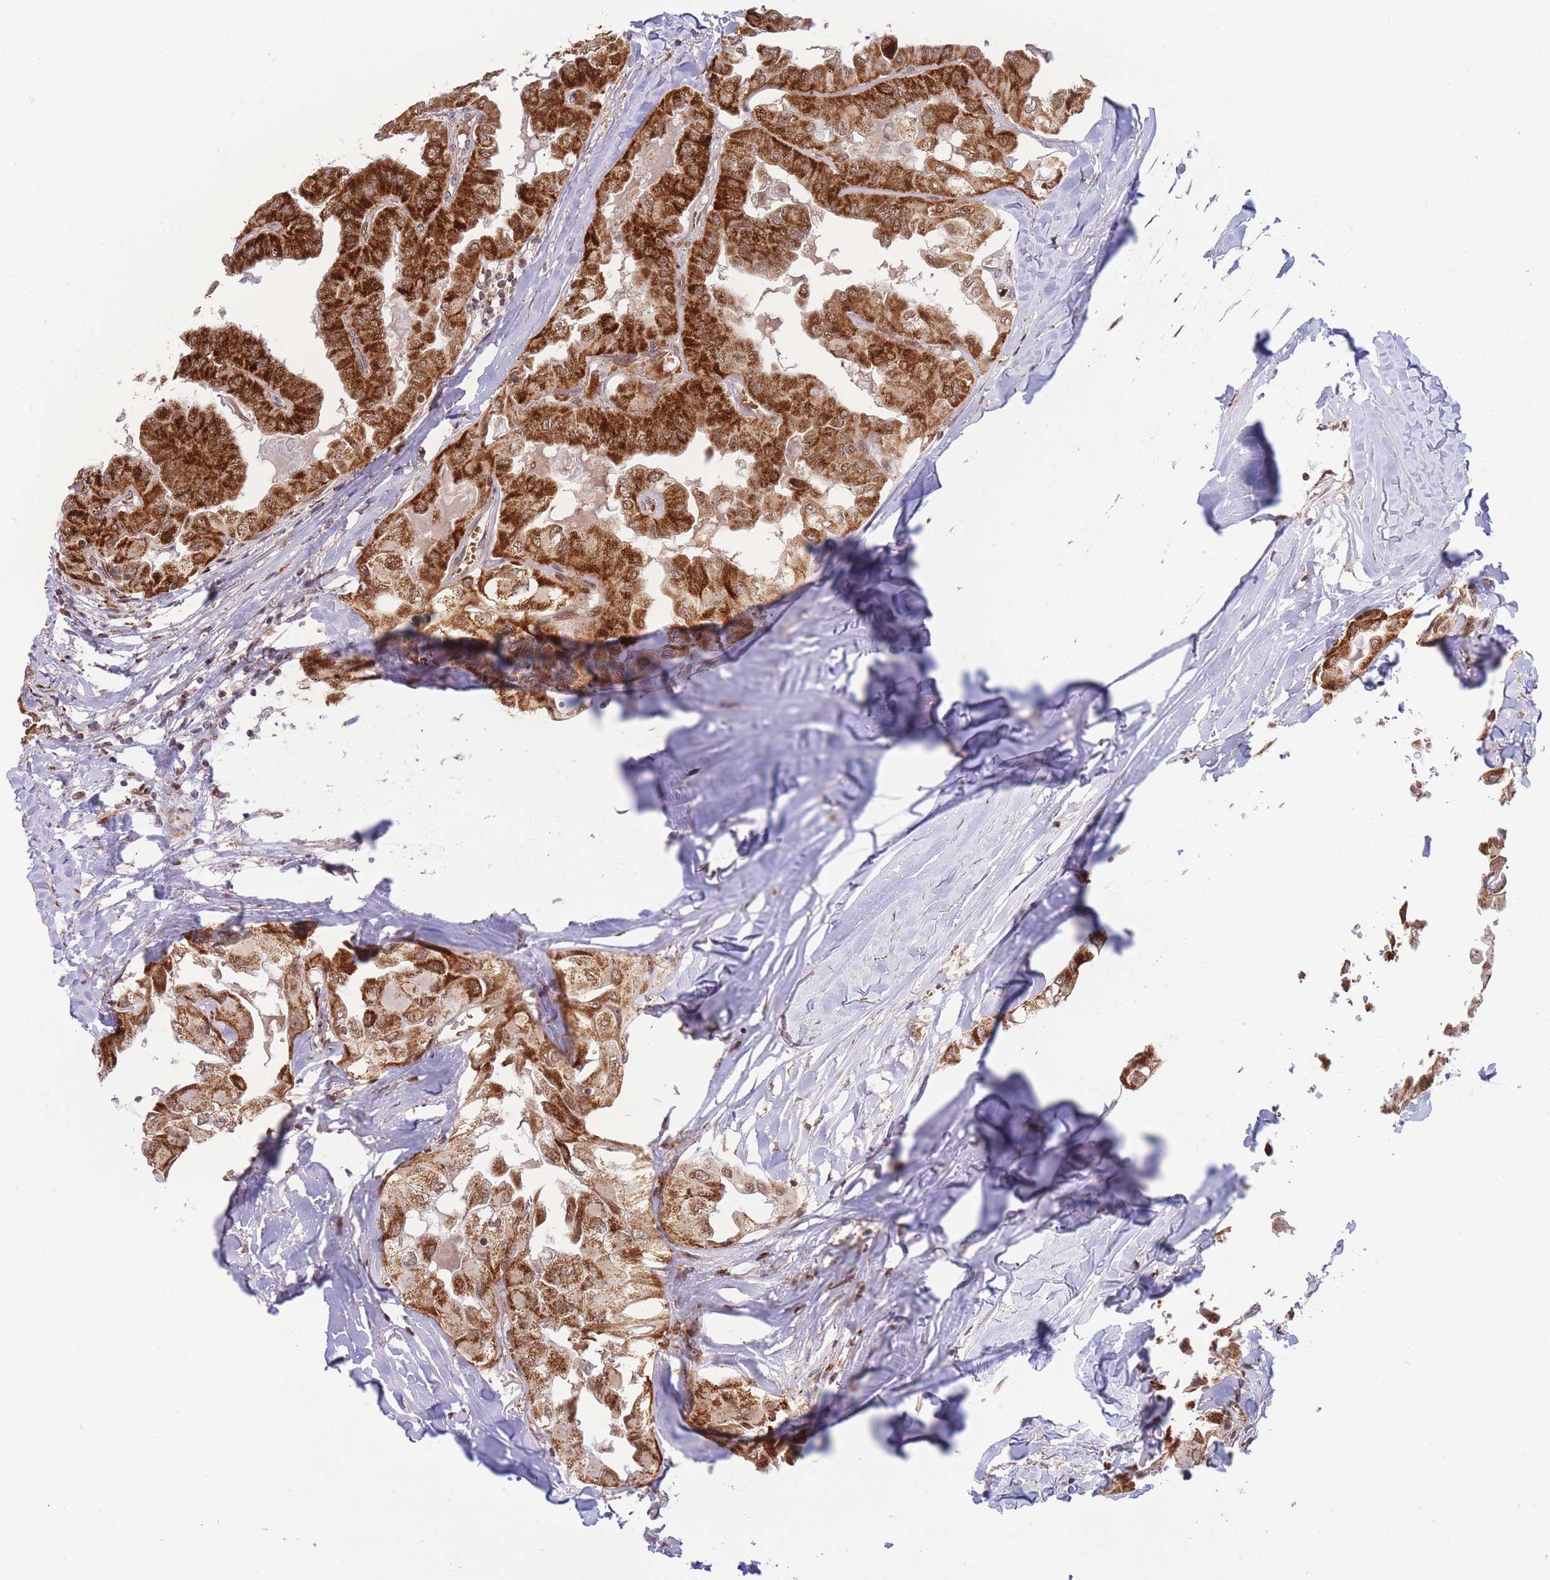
{"staining": {"intensity": "strong", "quantity": ">75%", "location": "cytoplasmic/membranous,nuclear"}, "tissue": "thyroid cancer", "cell_type": "Tumor cells", "image_type": "cancer", "snomed": [{"axis": "morphology", "description": "Normal tissue, NOS"}, {"axis": "morphology", "description": "Papillary adenocarcinoma, NOS"}, {"axis": "topography", "description": "Thyroid gland"}], "caption": "Thyroid cancer (papillary adenocarcinoma) was stained to show a protein in brown. There is high levels of strong cytoplasmic/membranous and nuclear expression in about >75% of tumor cells. The protein of interest is stained brown, and the nuclei are stained in blue (DAB (3,3'-diaminobenzidine) IHC with brightfield microscopy, high magnification).", "gene": "BOD1L1", "patient": {"sex": "female", "age": 59}}